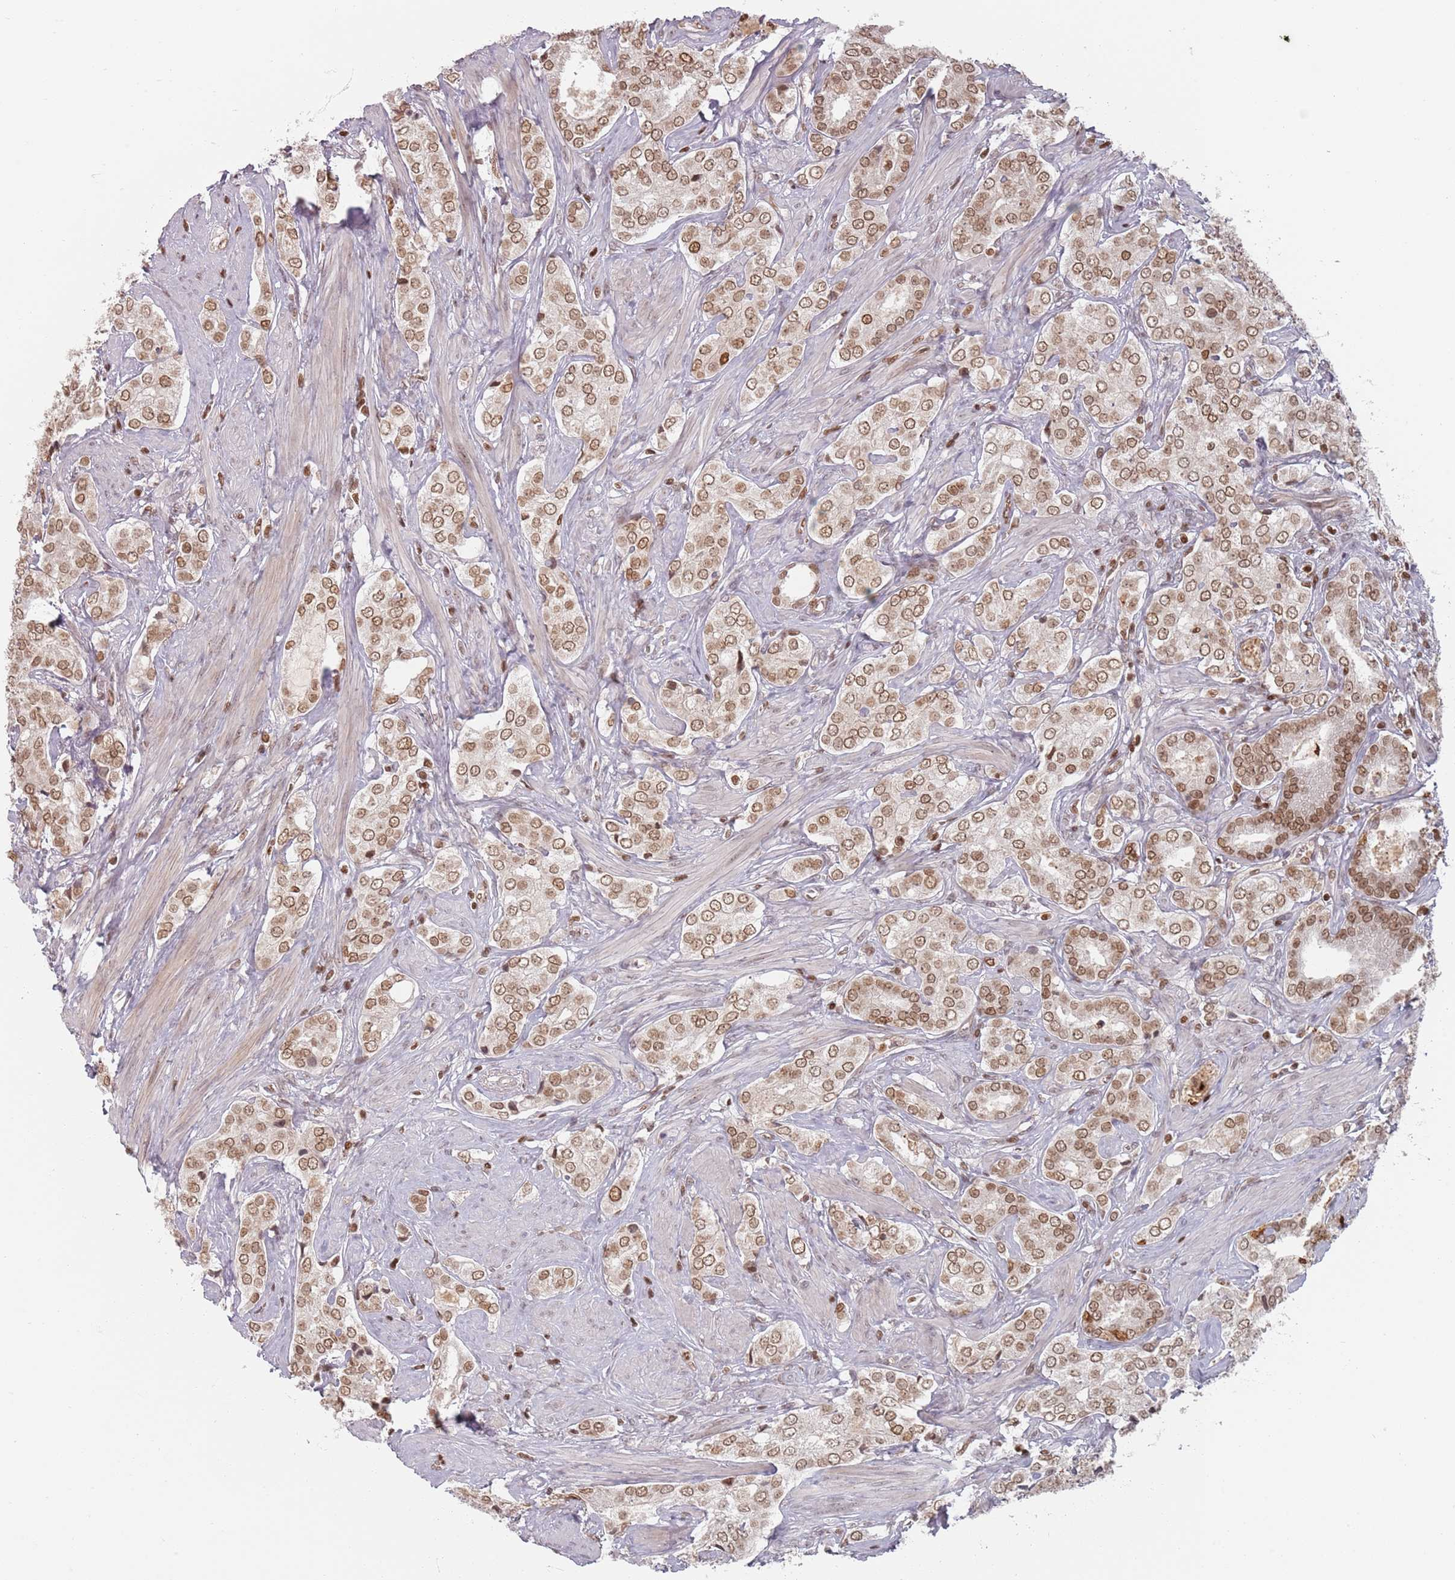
{"staining": {"intensity": "moderate", "quantity": ">75%", "location": "cytoplasmic/membranous,nuclear"}, "tissue": "prostate cancer", "cell_type": "Tumor cells", "image_type": "cancer", "snomed": [{"axis": "morphology", "description": "Adenocarcinoma, High grade"}, {"axis": "topography", "description": "Prostate"}], "caption": "This histopathology image shows immunohistochemistry (IHC) staining of prostate cancer, with medium moderate cytoplasmic/membranous and nuclear staining in about >75% of tumor cells.", "gene": "NUP50", "patient": {"sex": "male", "age": 71}}